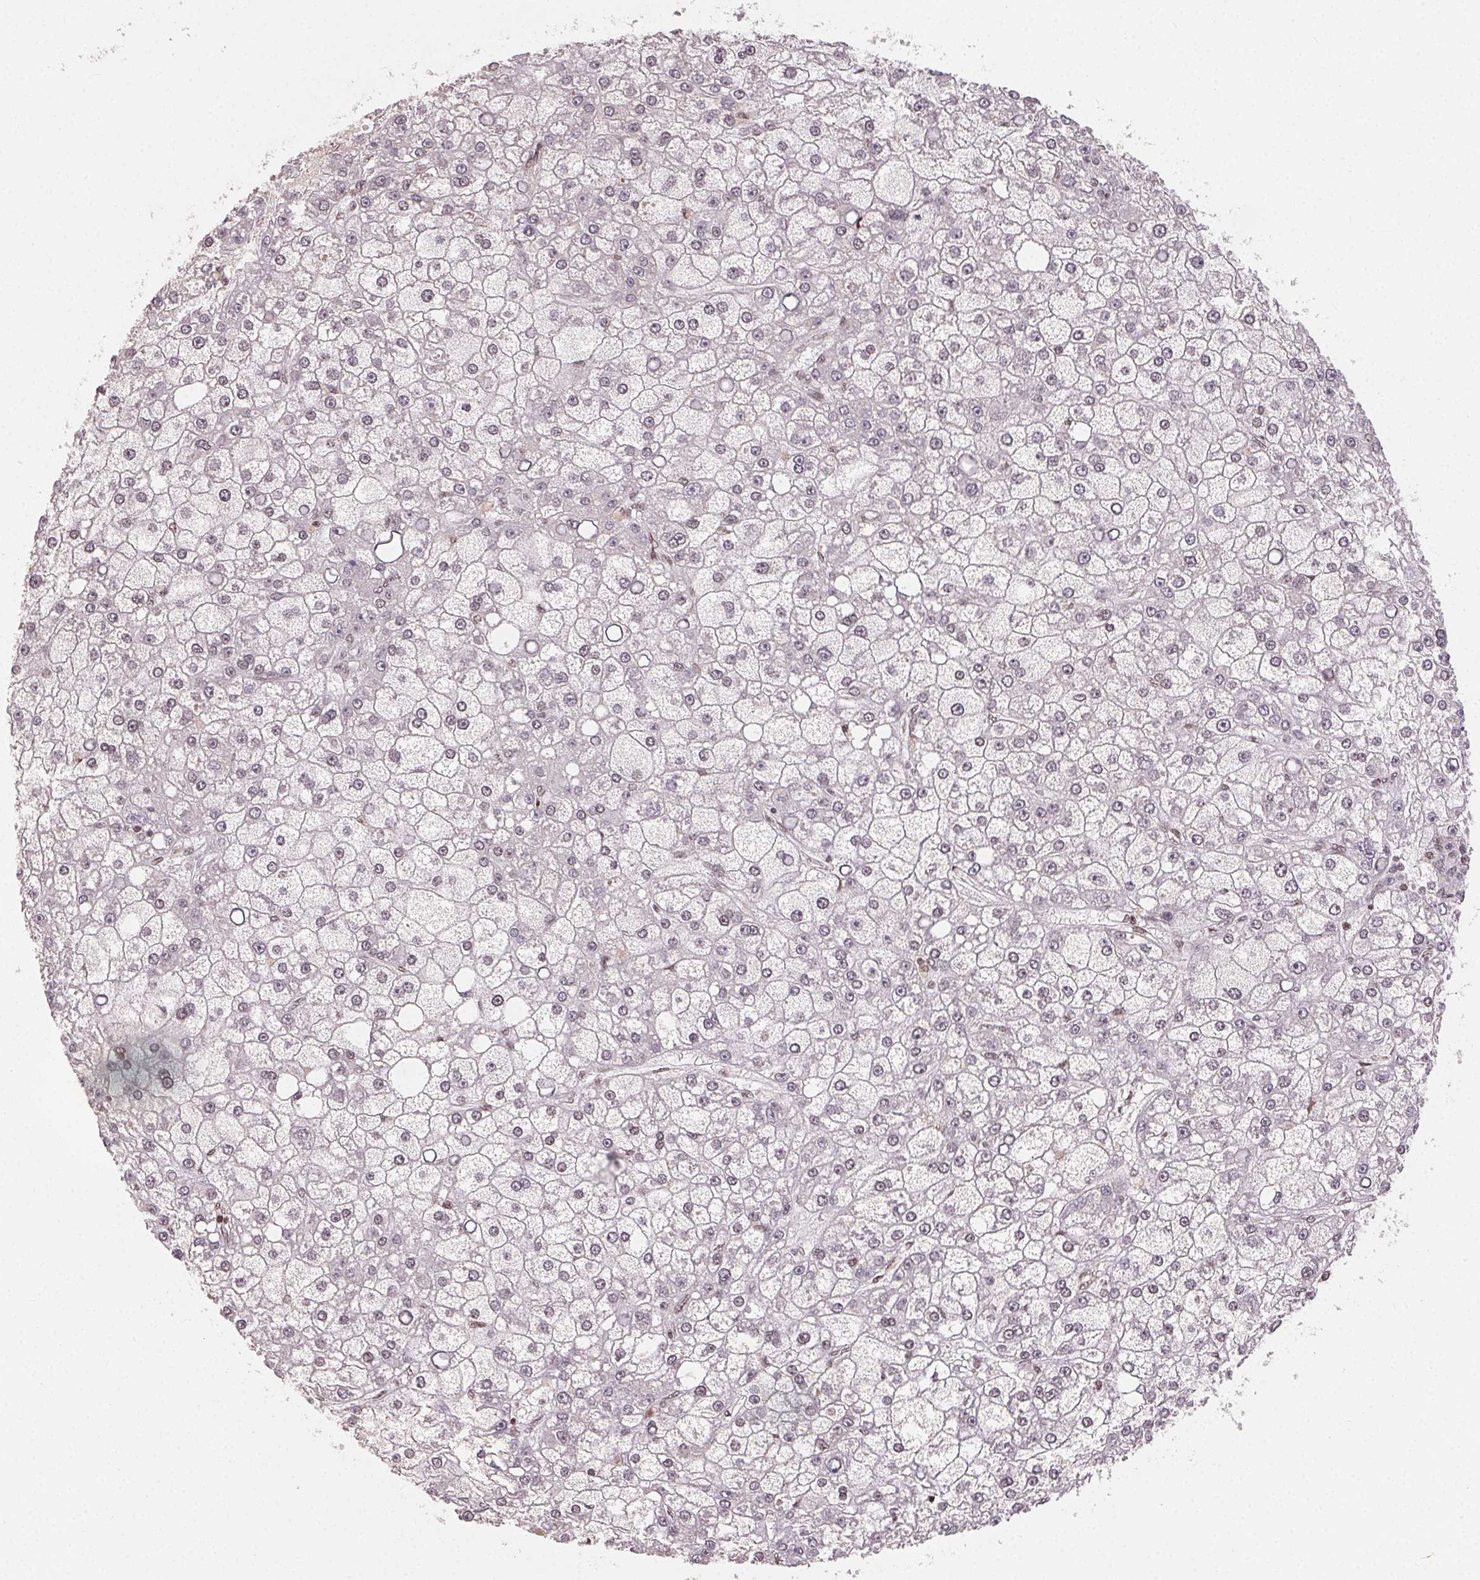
{"staining": {"intensity": "negative", "quantity": "none", "location": "none"}, "tissue": "liver cancer", "cell_type": "Tumor cells", "image_type": "cancer", "snomed": [{"axis": "morphology", "description": "Carcinoma, Hepatocellular, NOS"}, {"axis": "topography", "description": "Liver"}], "caption": "A high-resolution photomicrograph shows immunohistochemistry (IHC) staining of liver cancer, which shows no significant staining in tumor cells.", "gene": "MAPKAPK2", "patient": {"sex": "male", "age": 67}}